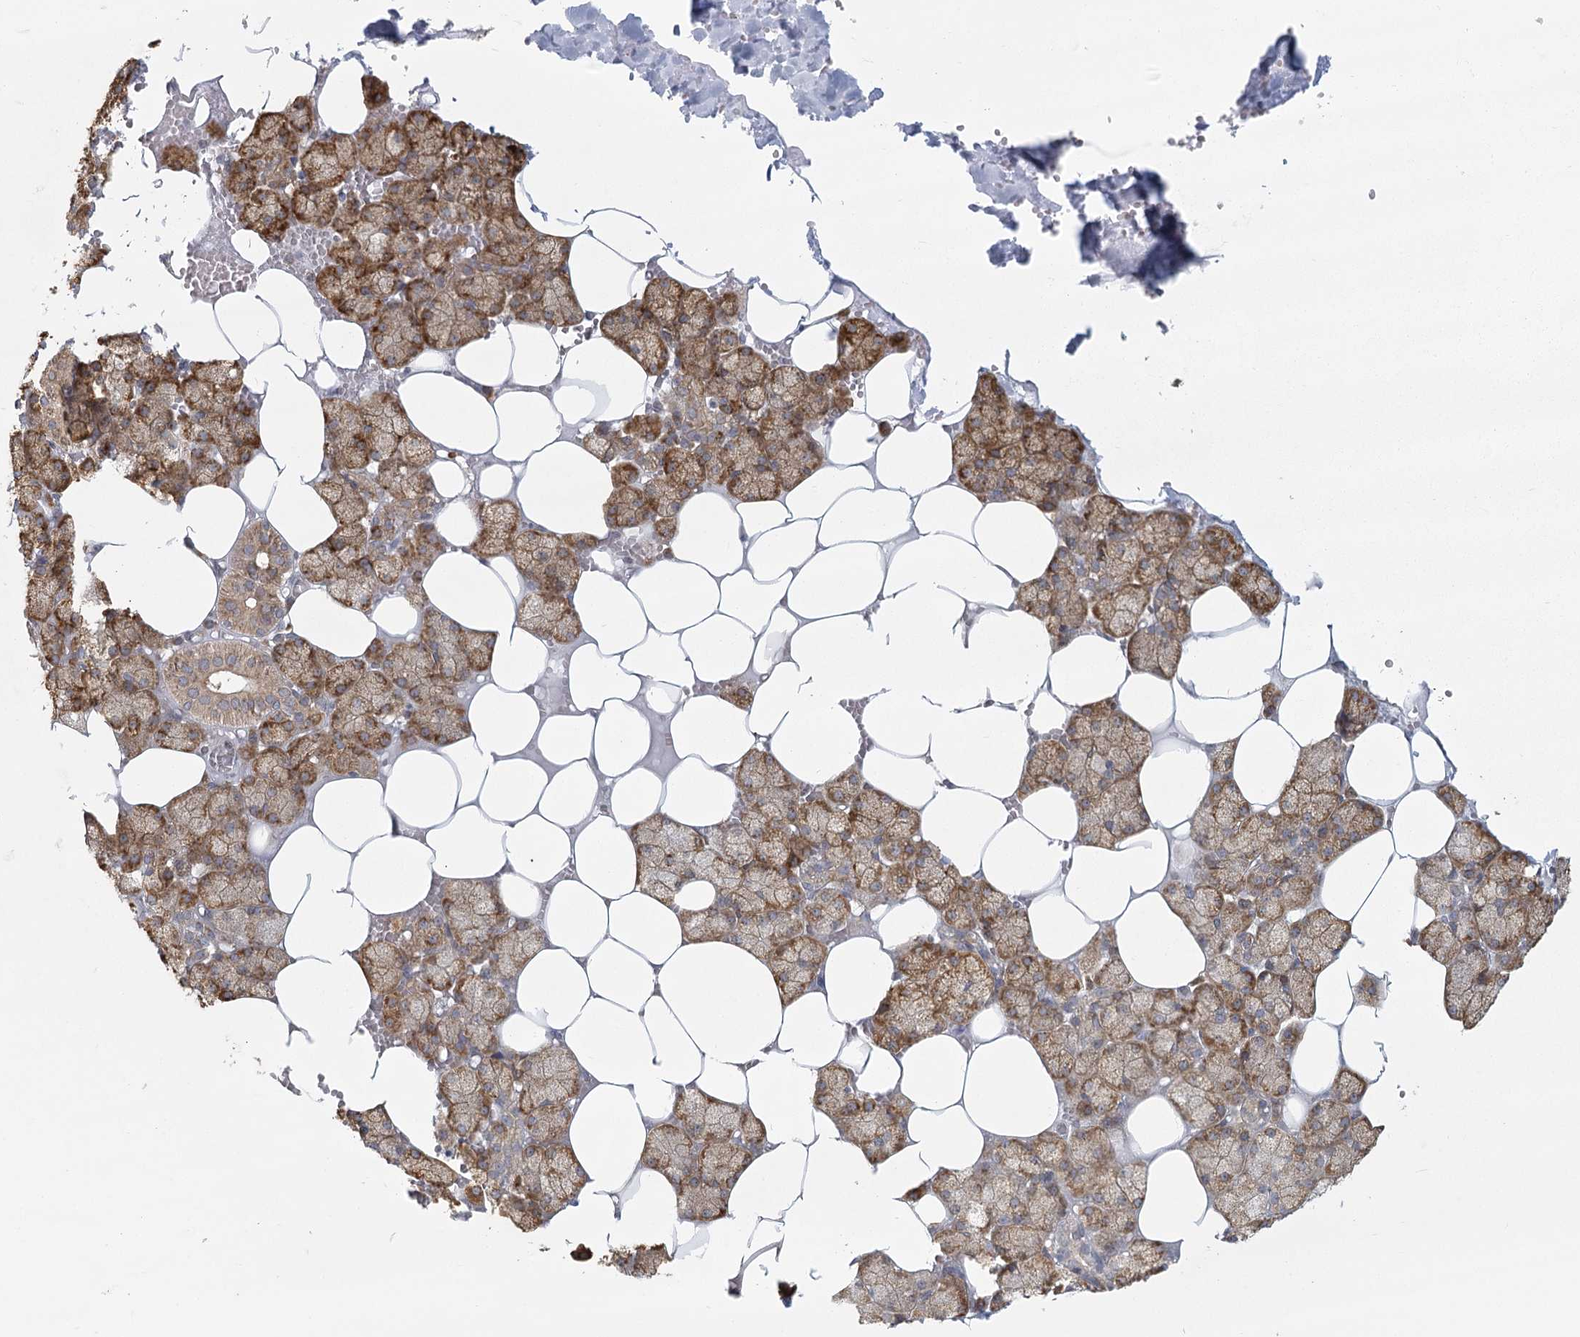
{"staining": {"intensity": "moderate", "quantity": ">75%", "location": "cytoplasmic/membranous"}, "tissue": "salivary gland", "cell_type": "Glandular cells", "image_type": "normal", "snomed": [{"axis": "morphology", "description": "Normal tissue, NOS"}, {"axis": "topography", "description": "Salivary gland"}], "caption": "DAB (3,3'-diaminobenzidine) immunohistochemical staining of benign human salivary gland reveals moderate cytoplasmic/membranous protein positivity in about >75% of glandular cells.", "gene": "LACTB", "patient": {"sex": "male", "age": 62}}